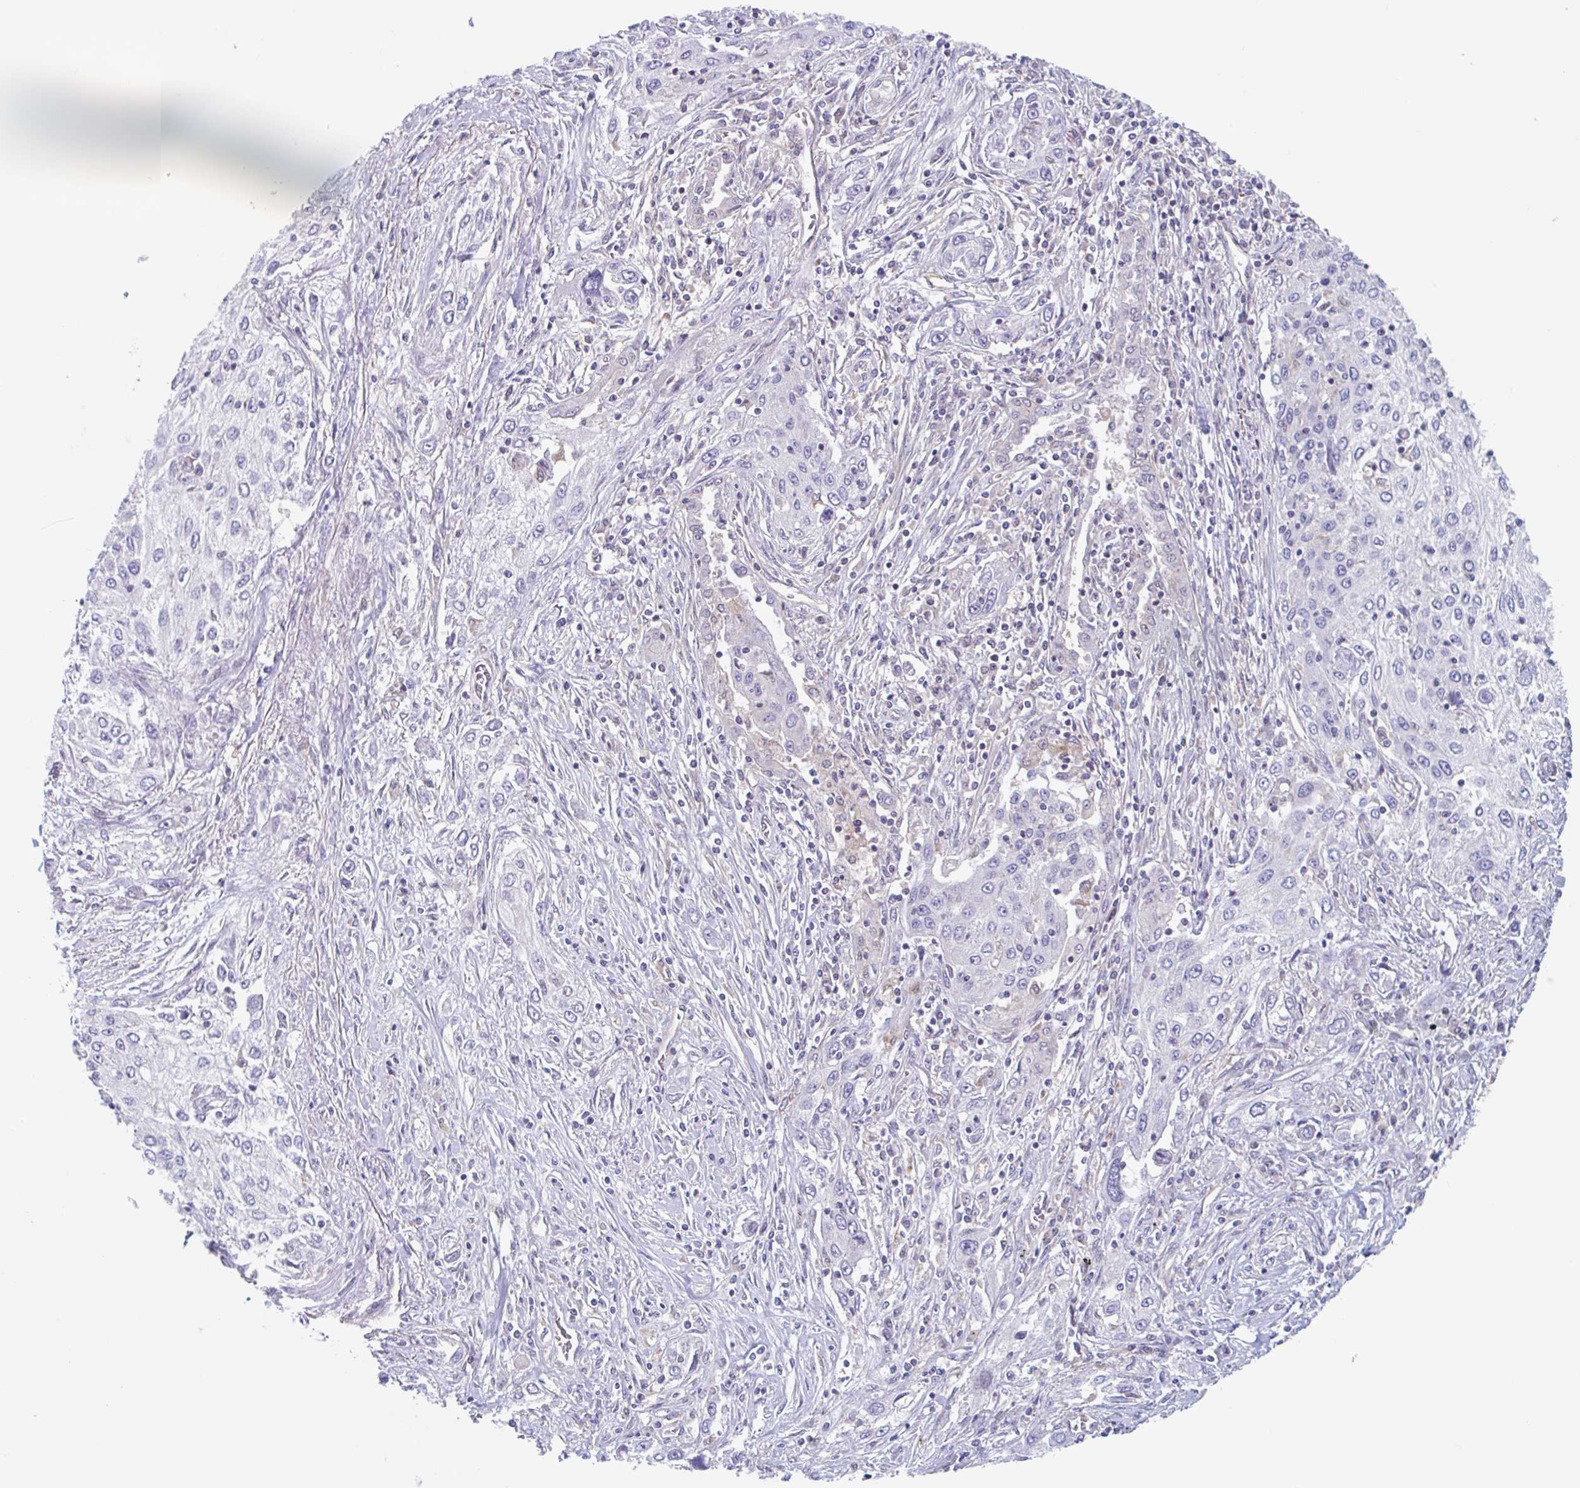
{"staining": {"intensity": "negative", "quantity": "none", "location": "none"}, "tissue": "lung cancer", "cell_type": "Tumor cells", "image_type": "cancer", "snomed": [{"axis": "morphology", "description": "Squamous cell carcinoma, NOS"}, {"axis": "topography", "description": "Lung"}], "caption": "A micrograph of human lung cancer is negative for staining in tumor cells. Brightfield microscopy of IHC stained with DAB (brown) and hematoxylin (blue), captured at high magnification.", "gene": "TMEM86A", "patient": {"sex": "female", "age": 69}}